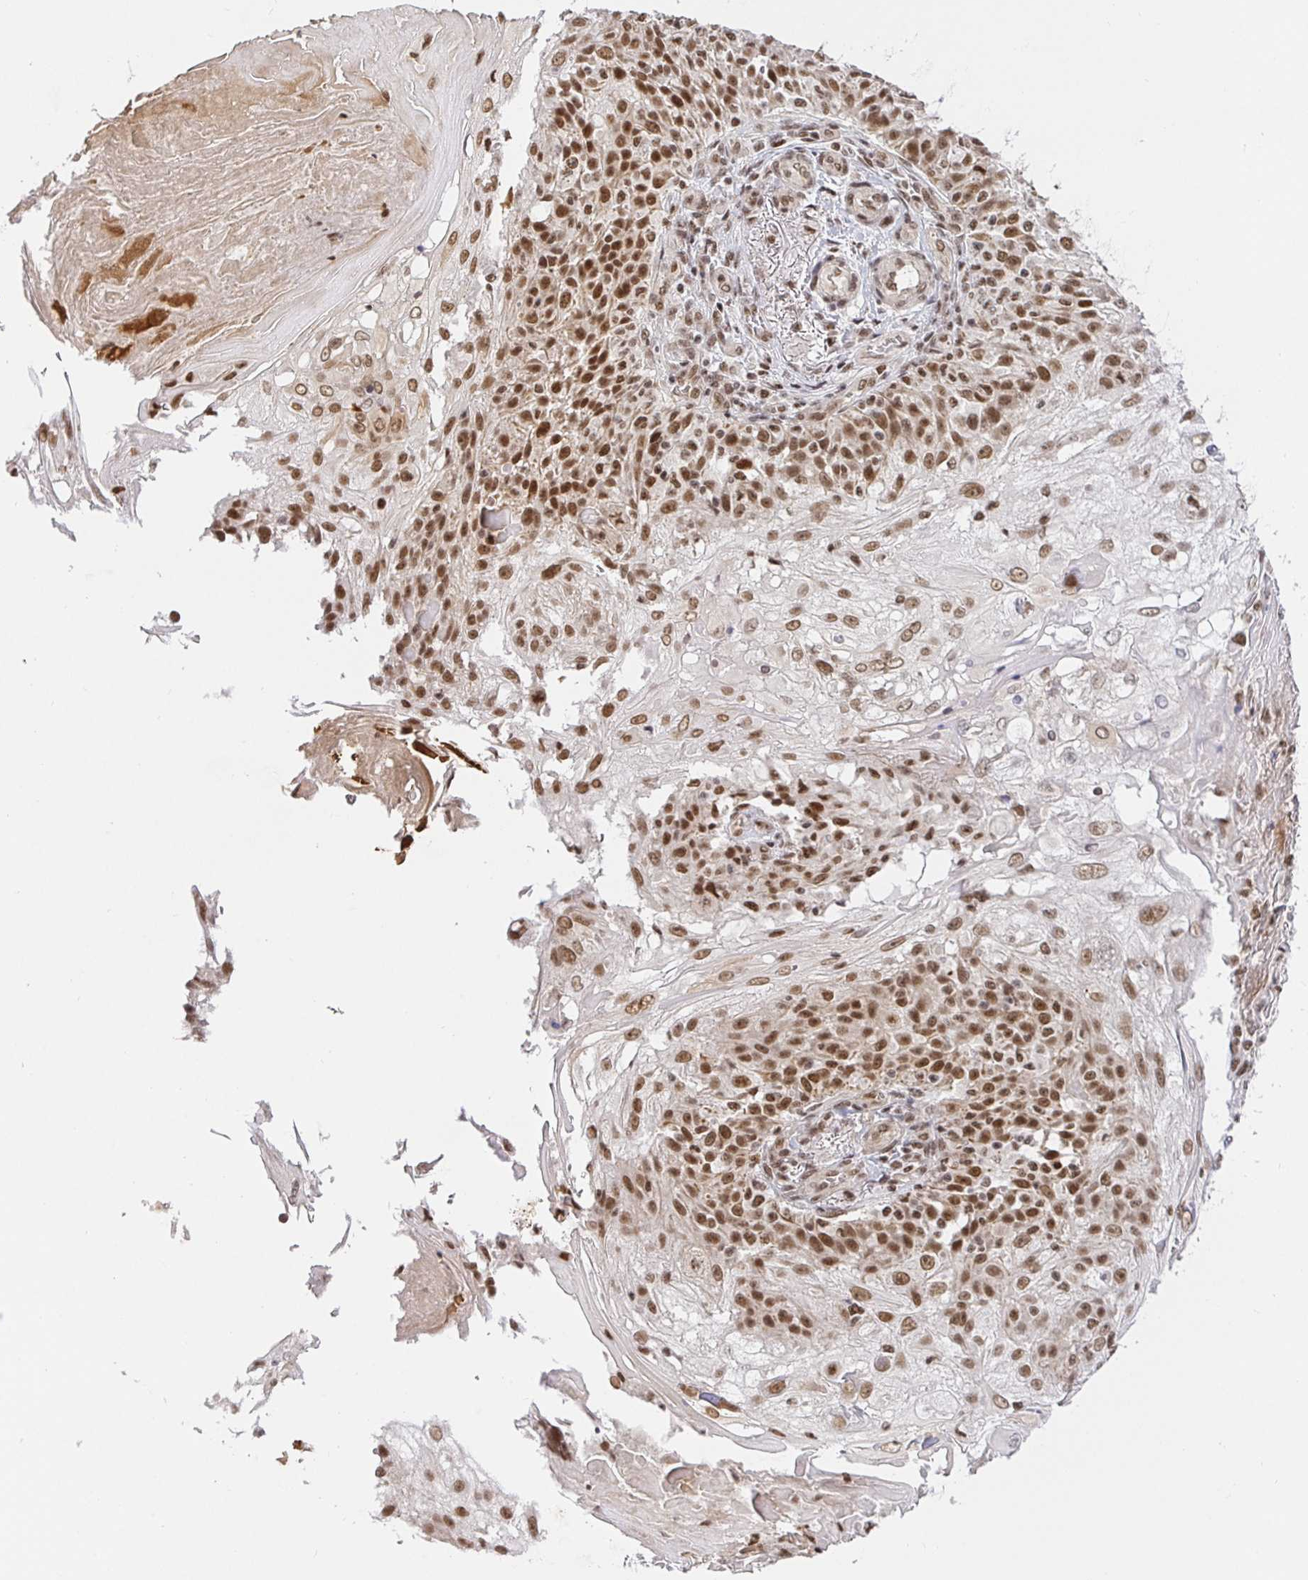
{"staining": {"intensity": "moderate", "quantity": ">75%", "location": "nuclear"}, "tissue": "skin cancer", "cell_type": "Tumor cells", "image_type": "cancer", "snomed": [{"axis": "morphology", "description": "Normal tissue, NOS"}, {"axis": "morphology", "description": "Squamous cell carcinoma, NOS"}, {"axis": "topography", "description": "Skin"}], "caption": "This histopathology image exhibits skin cancer (squamous cell carcinoma) stained with immunohistochemistry (IHC) to label a protein in brown. The nuclear of tumor cells show moderate positivity for the protein. Nuclei are counter-stained blue.", "gene": "USF1", "patient": {"sex": "female", "age": 83}}